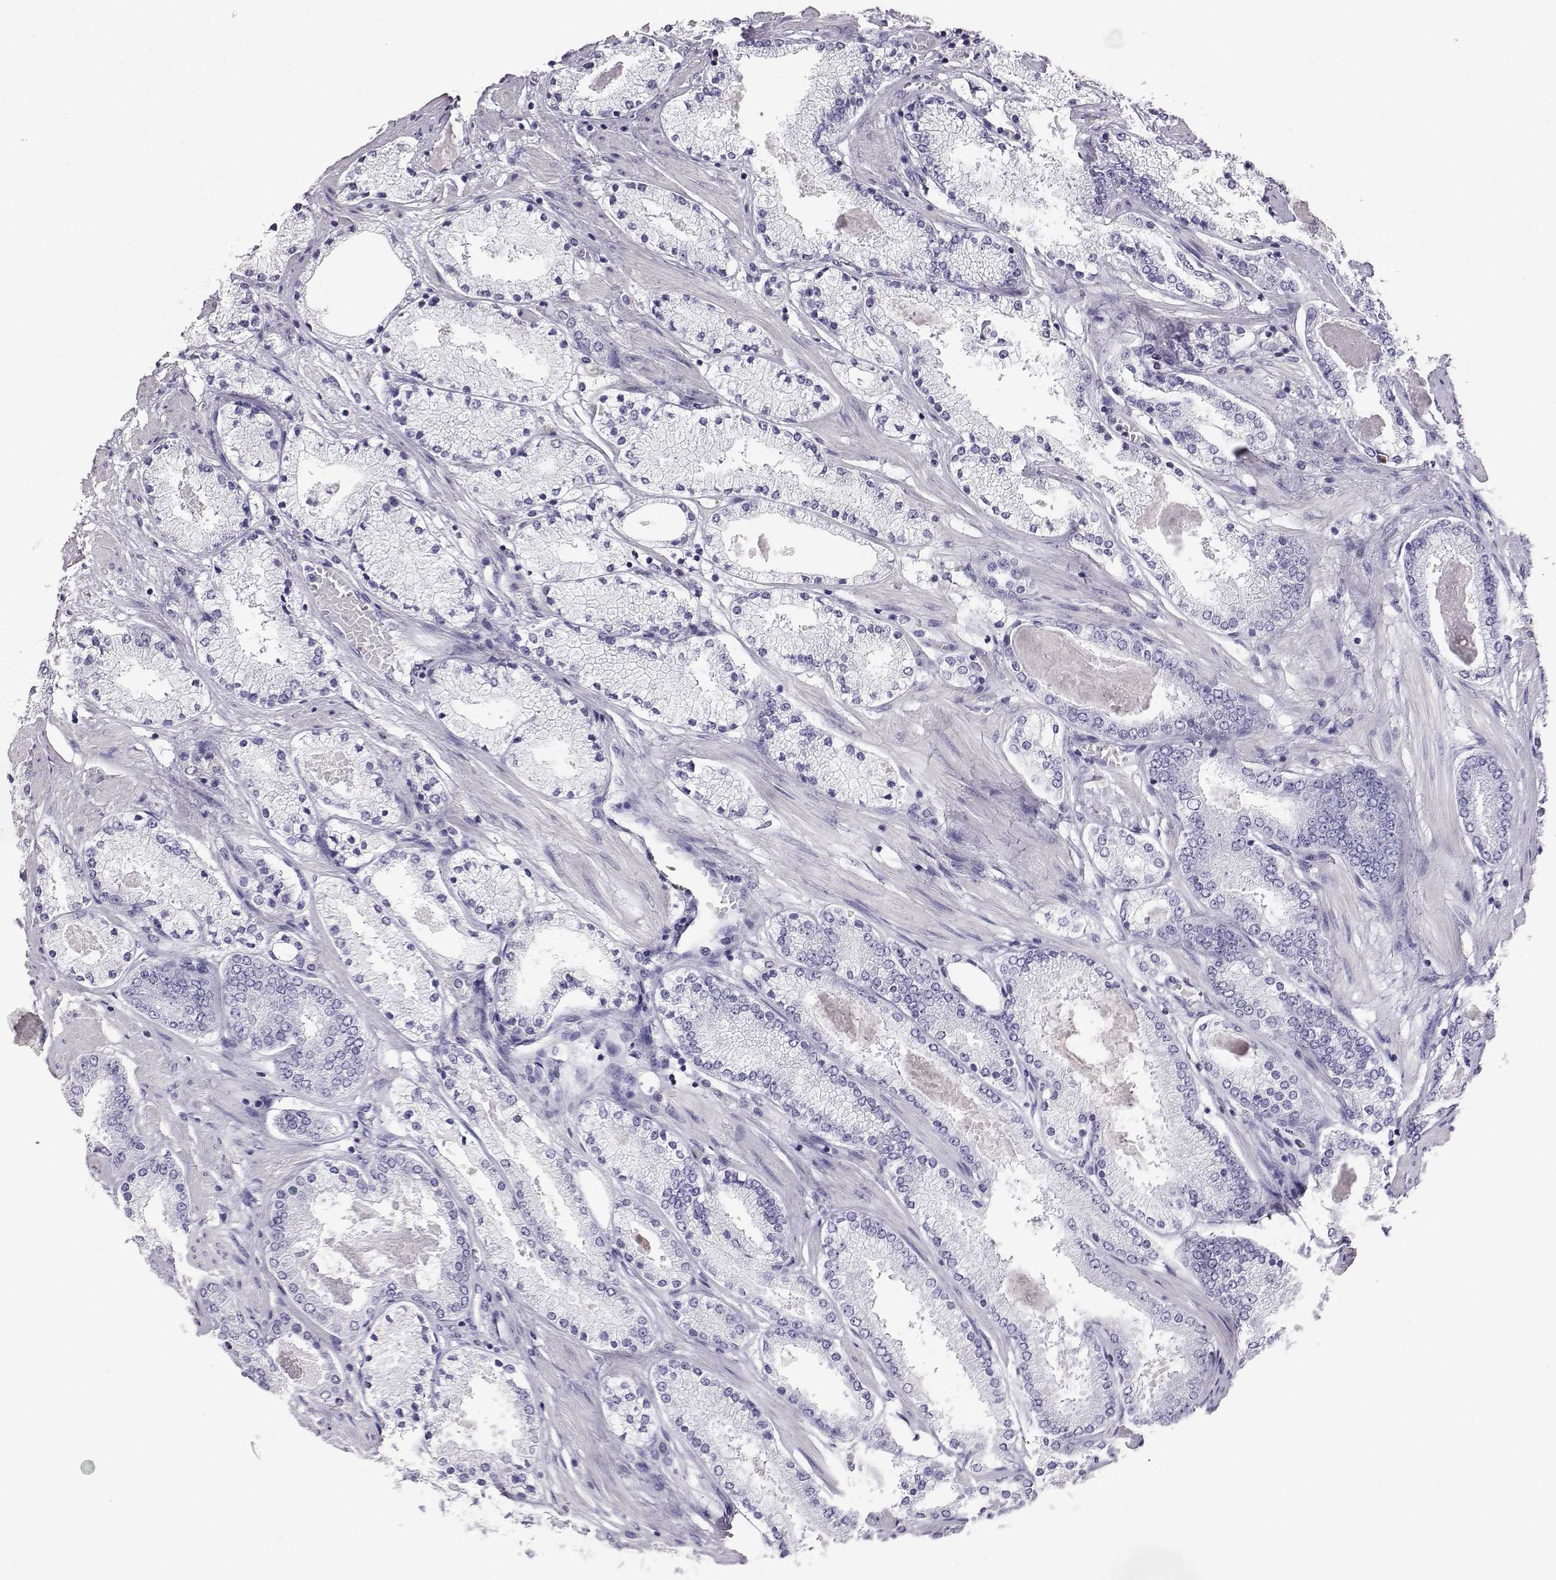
{"staining": {"intensity": "negative", "quantity": "none", "location": "none"}, "tissue": "prostate cancer", "cell_type": "Tumor cells", "image_type": "cancer", "snomed": [{"axis": "morphology", "description": "Adenocarcinoma, High grade"}, {"axis": "topography", "description": "Prostate"}], "caption": "The immunohistochemistry (IHC) image has no significant positivity in tumor cells of prostate high-grade adenocarcinoma tissue.", "gene": "AKR1B1", "patient": {"sex": "male", "age": 63}}